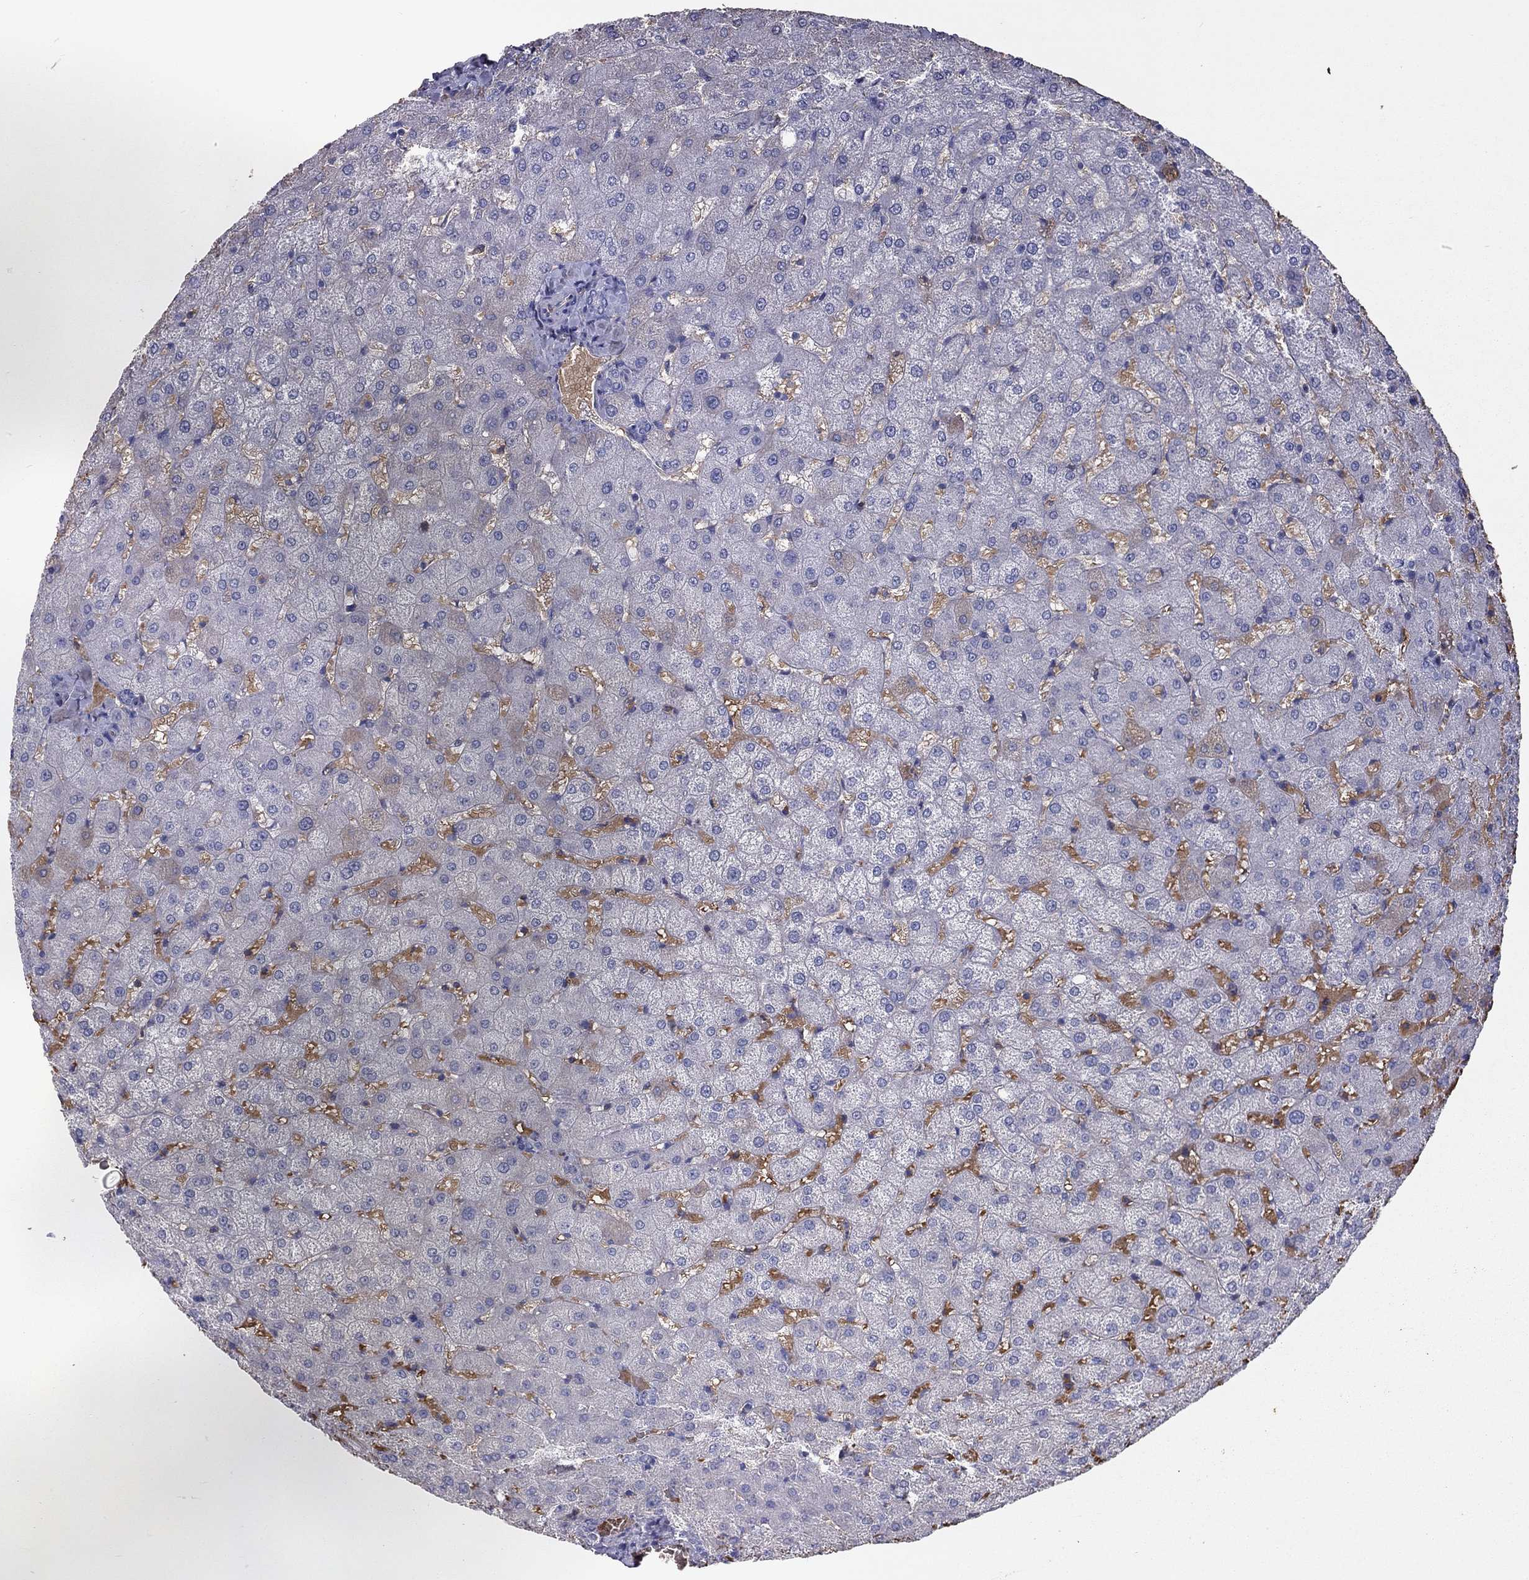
{"staining": {"intensity": "negative", "quantity": "none", "location": "none"}, "tissue": "liver", "cell_type": "Cholangiocytes", "image_type": "normal", "snomed": [{"axis": "morphology", "description": "Normal tissue, NOS"}, {"axis": "topography", "description": "Liver"}], "caption": "Immunohistochemistry photomicrograph of benign human liver stained for a protein (brown), which displays no expression in cholangiocytes.", "gene": "RHCE", "patient": {"sex": "female", "age": 50}}